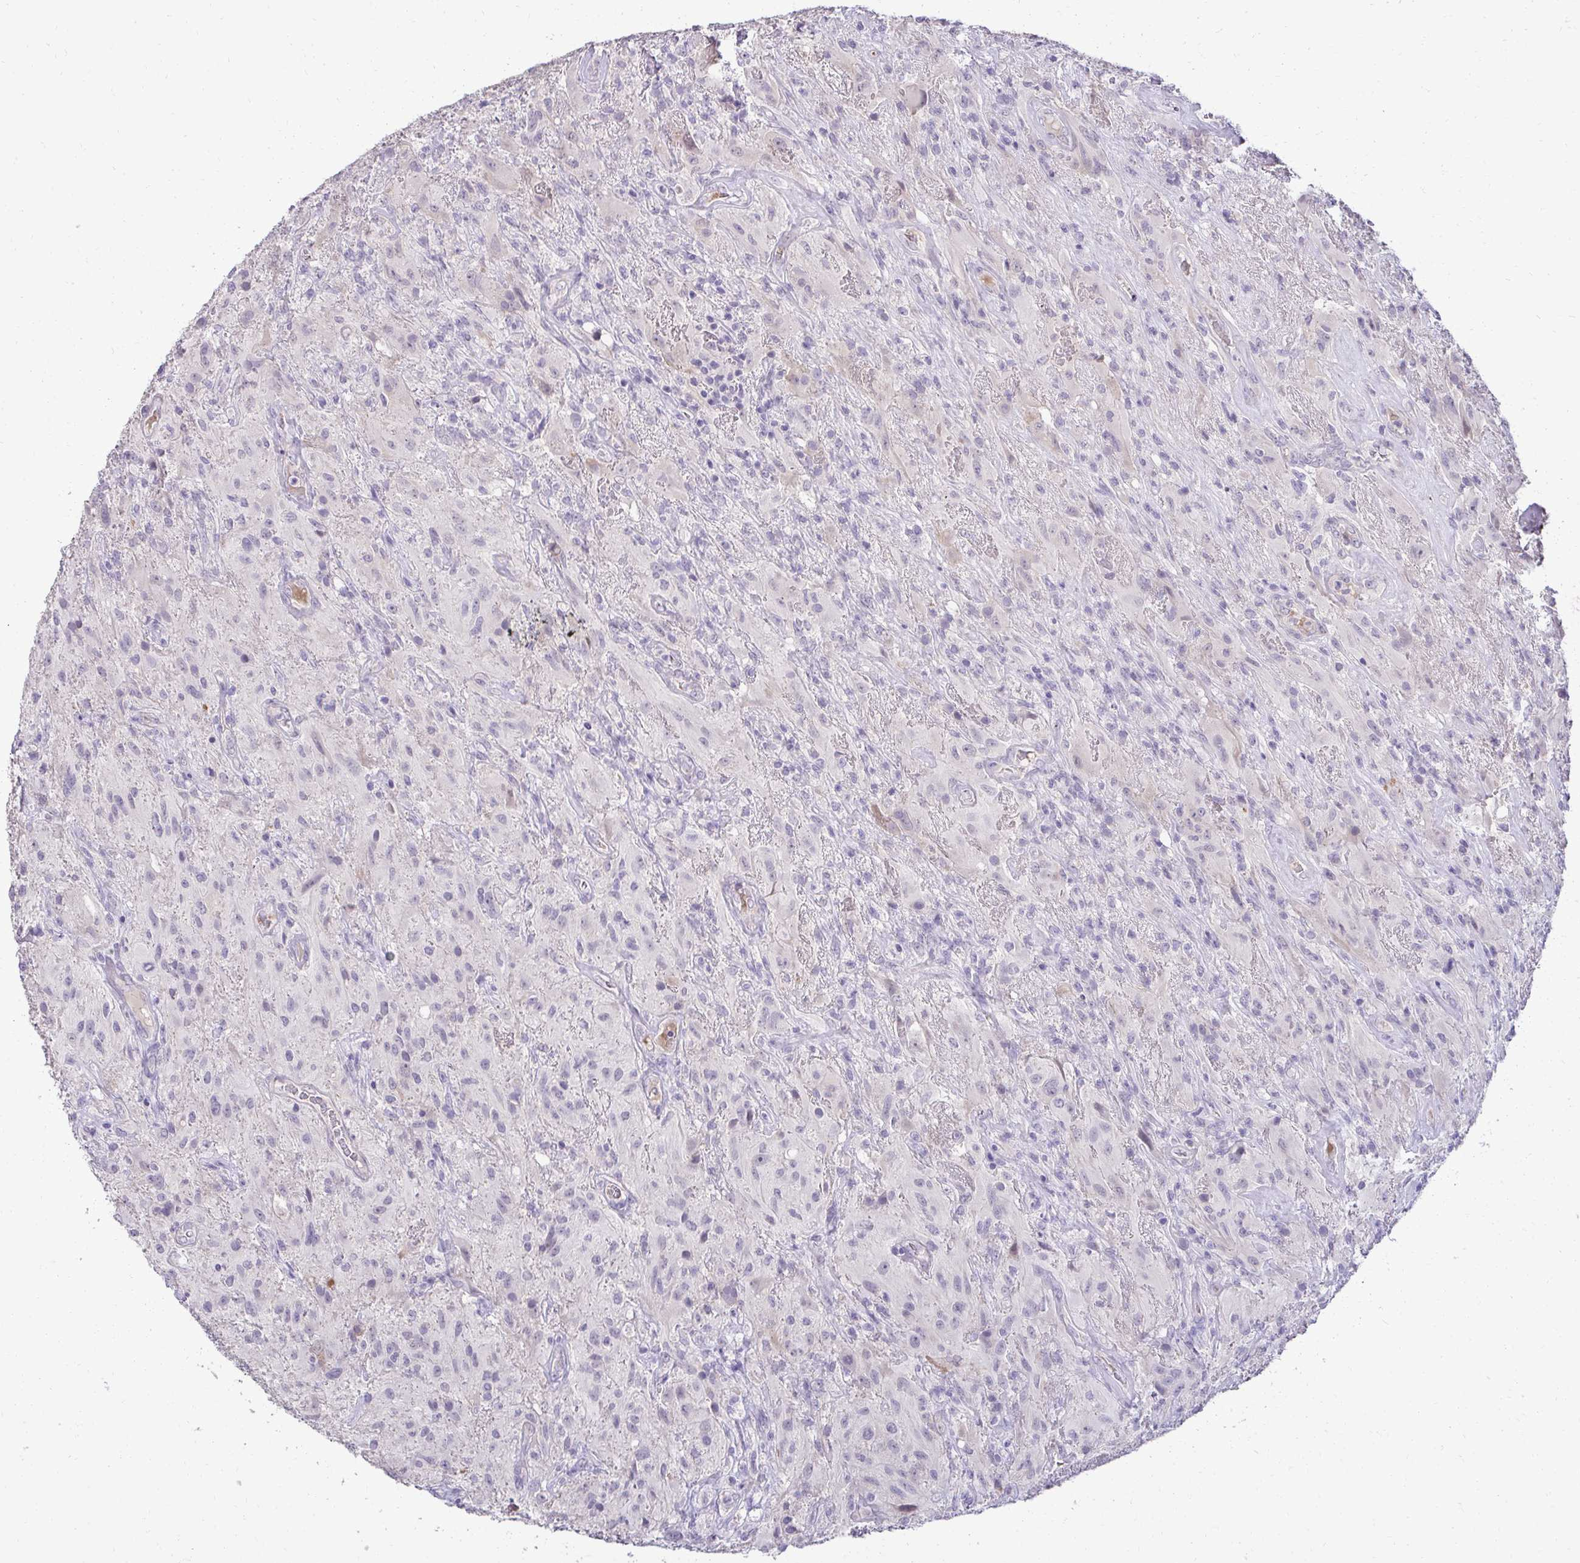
{"staining": {"intensity": "negative", "quantity": "none", "location": "none"}, "tissue": "glioma", "cell_type": "Tumor cells", "image_type": "cancer", "snomed": [{"axis": "morphology", "description": "Glioma, malignant, High grade"}, {"axis": "topography", "description": "Brain"}], "caption": "Image shows no protein positivity in tumor cells of glioma tissue.", "gene": "SLC30A3", "patient": {"sex": "male", "age": 46}}